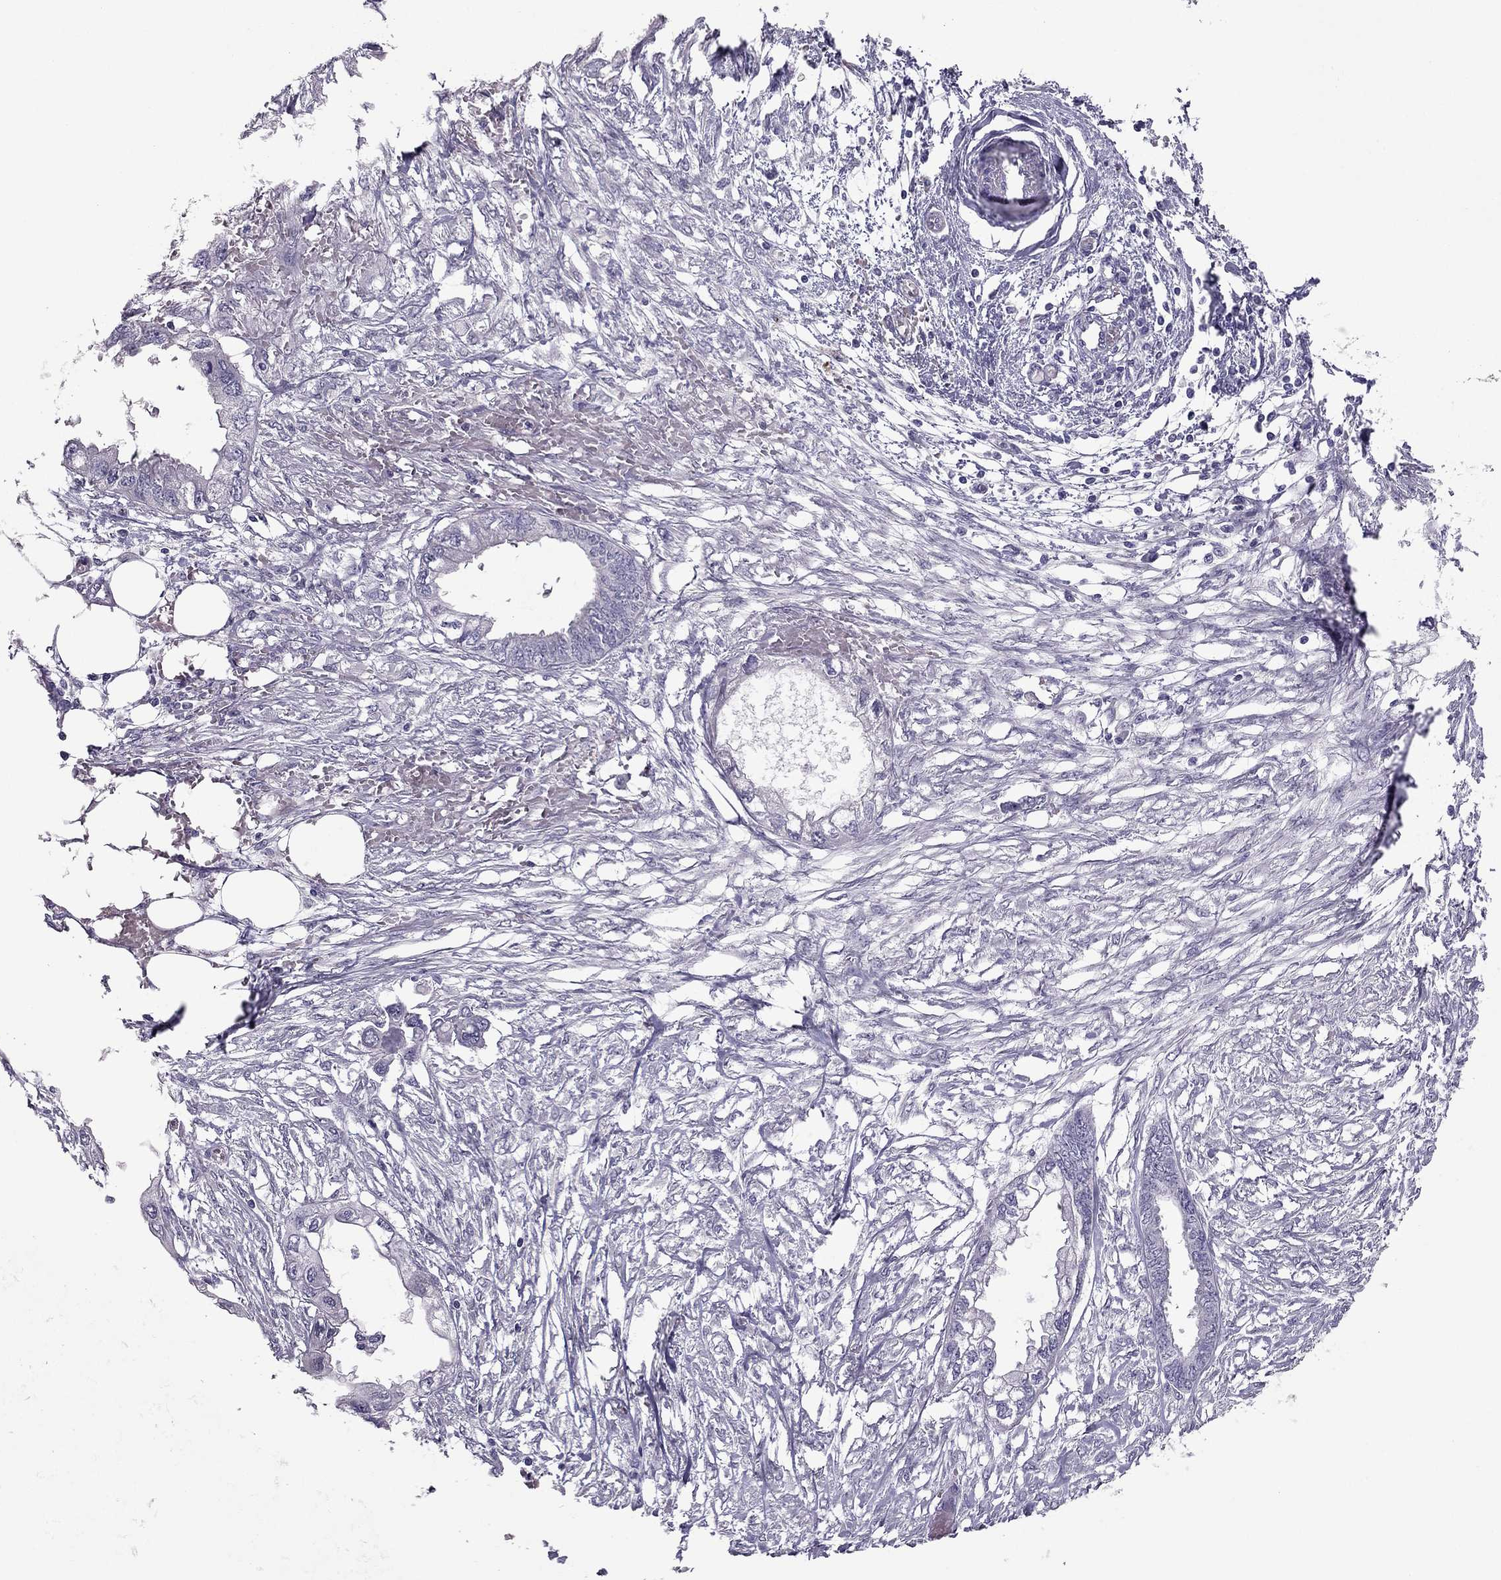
{"staining": {"intensity": "negative", "quantity": "none", "location": "none"}, "tissue": "endometrial cancer", "cell_type": "Tumor cells", "image_type": "cancer", "snomed": [{"axis": "morphology", "description": "Adenocarcinoma, NOS"}, {"axis": "morphology", "description": "Adenocarcinoma, metastatic, NOS"}, {"axis": "topography", "description": "Adipose tissue"}, {"axis": "topography", "description": "Endometrium"}], "caption": "Immunohistochemical staining of adenocarcinoma (endometrial) shows no significant expression in tumor cells.", "gene": "PDE6A", "patient": {"sex": "female", "age": 67}}